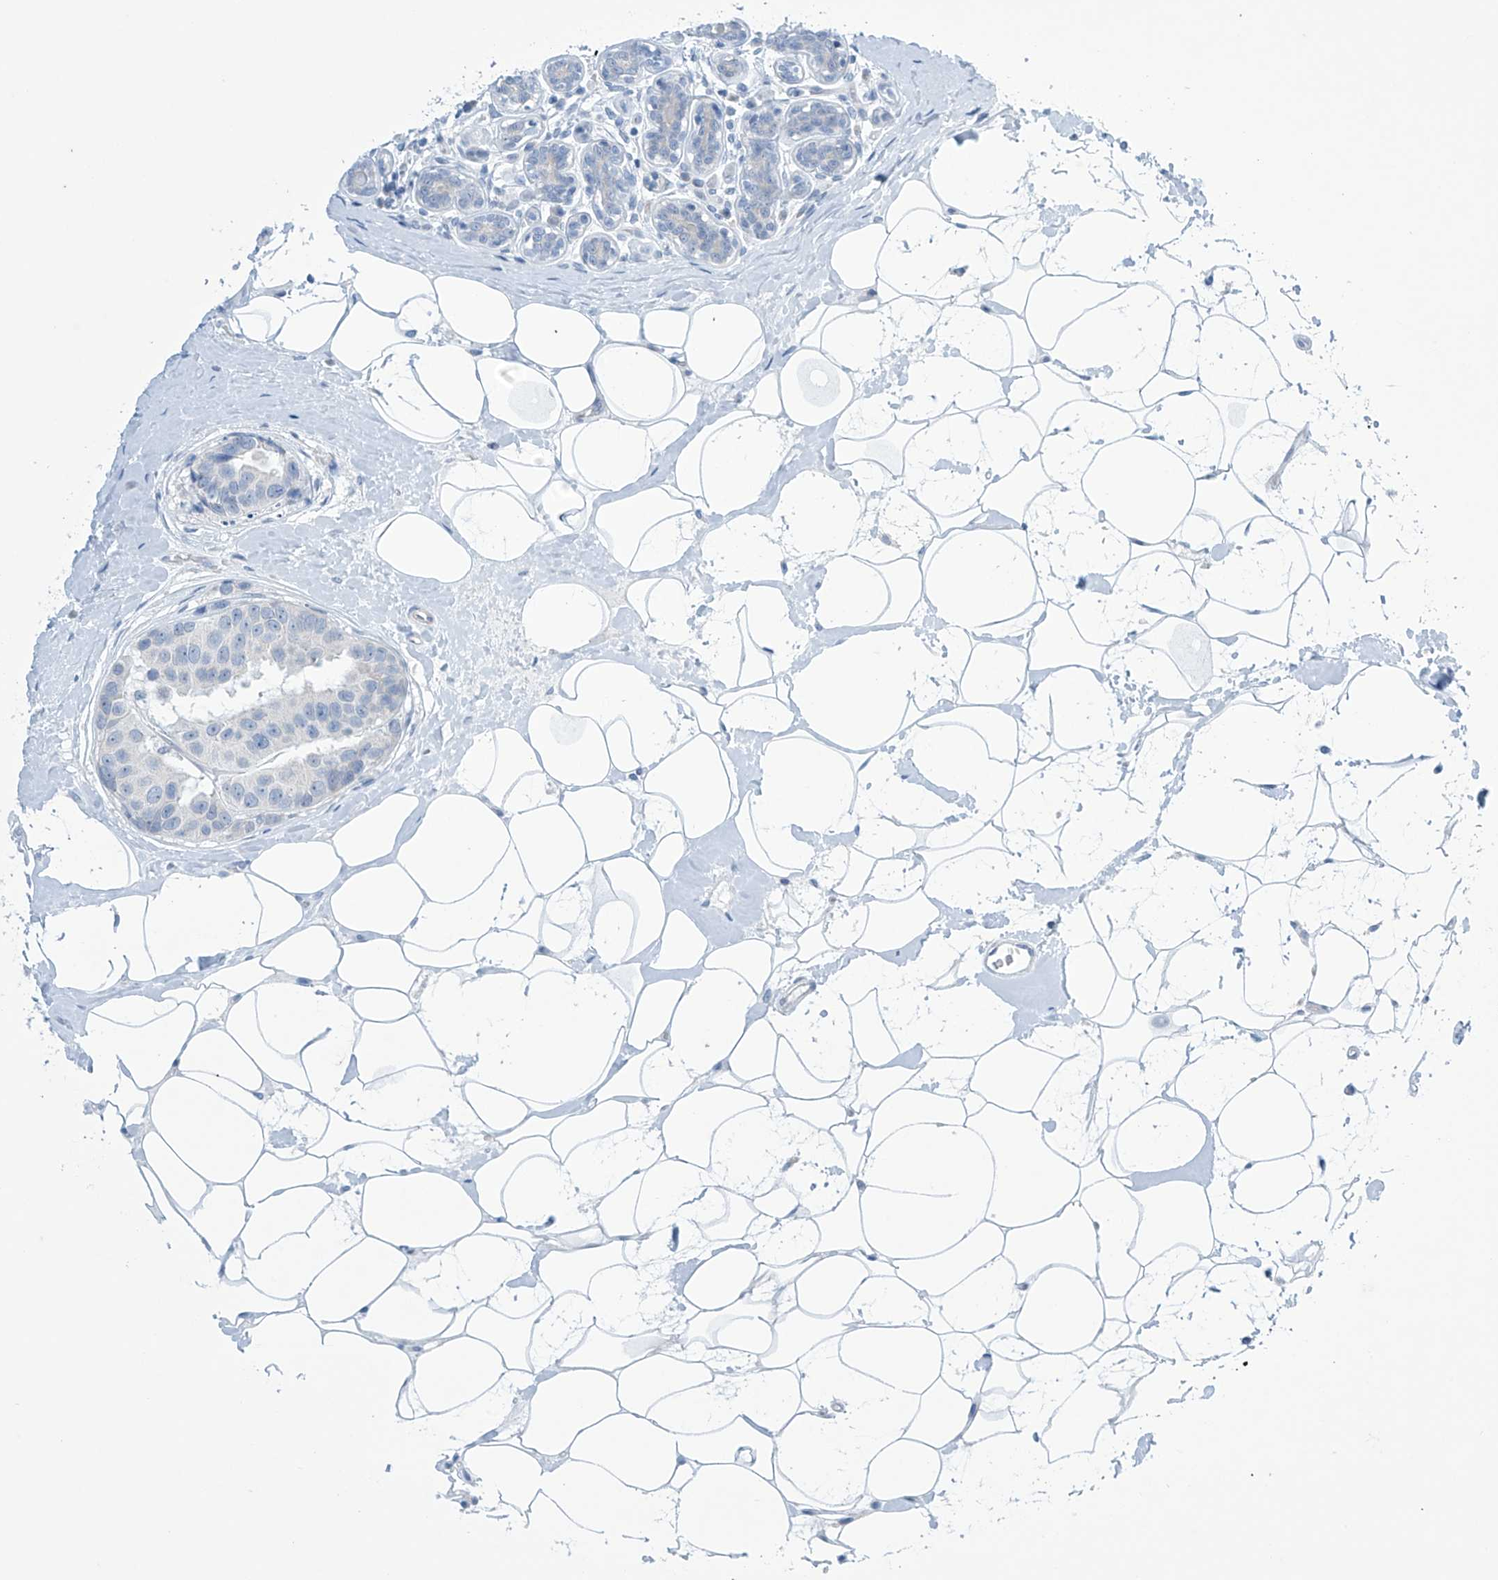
{"staining": {"intensity": "negative", "quantity": "none", "location": "none"}, "tissue": "breast cancer", "cell_type": "Tumor cells", "image_type": "cancer", "snomed": [{"axis": "morphology", "description": "Normal tissue, NOS"}, {"axis": "morphology", "description": "Duct carcinoma"}, {"axis": "topography", "description": "Breast"}], "caption": "Intraductal carcinoma (breast) stained for a protein using immunohistochemistry (IHC) reveals no staining tumor cells.", "gene": "SLC35A5", "patient": {"sex": "female", "age": 39}}